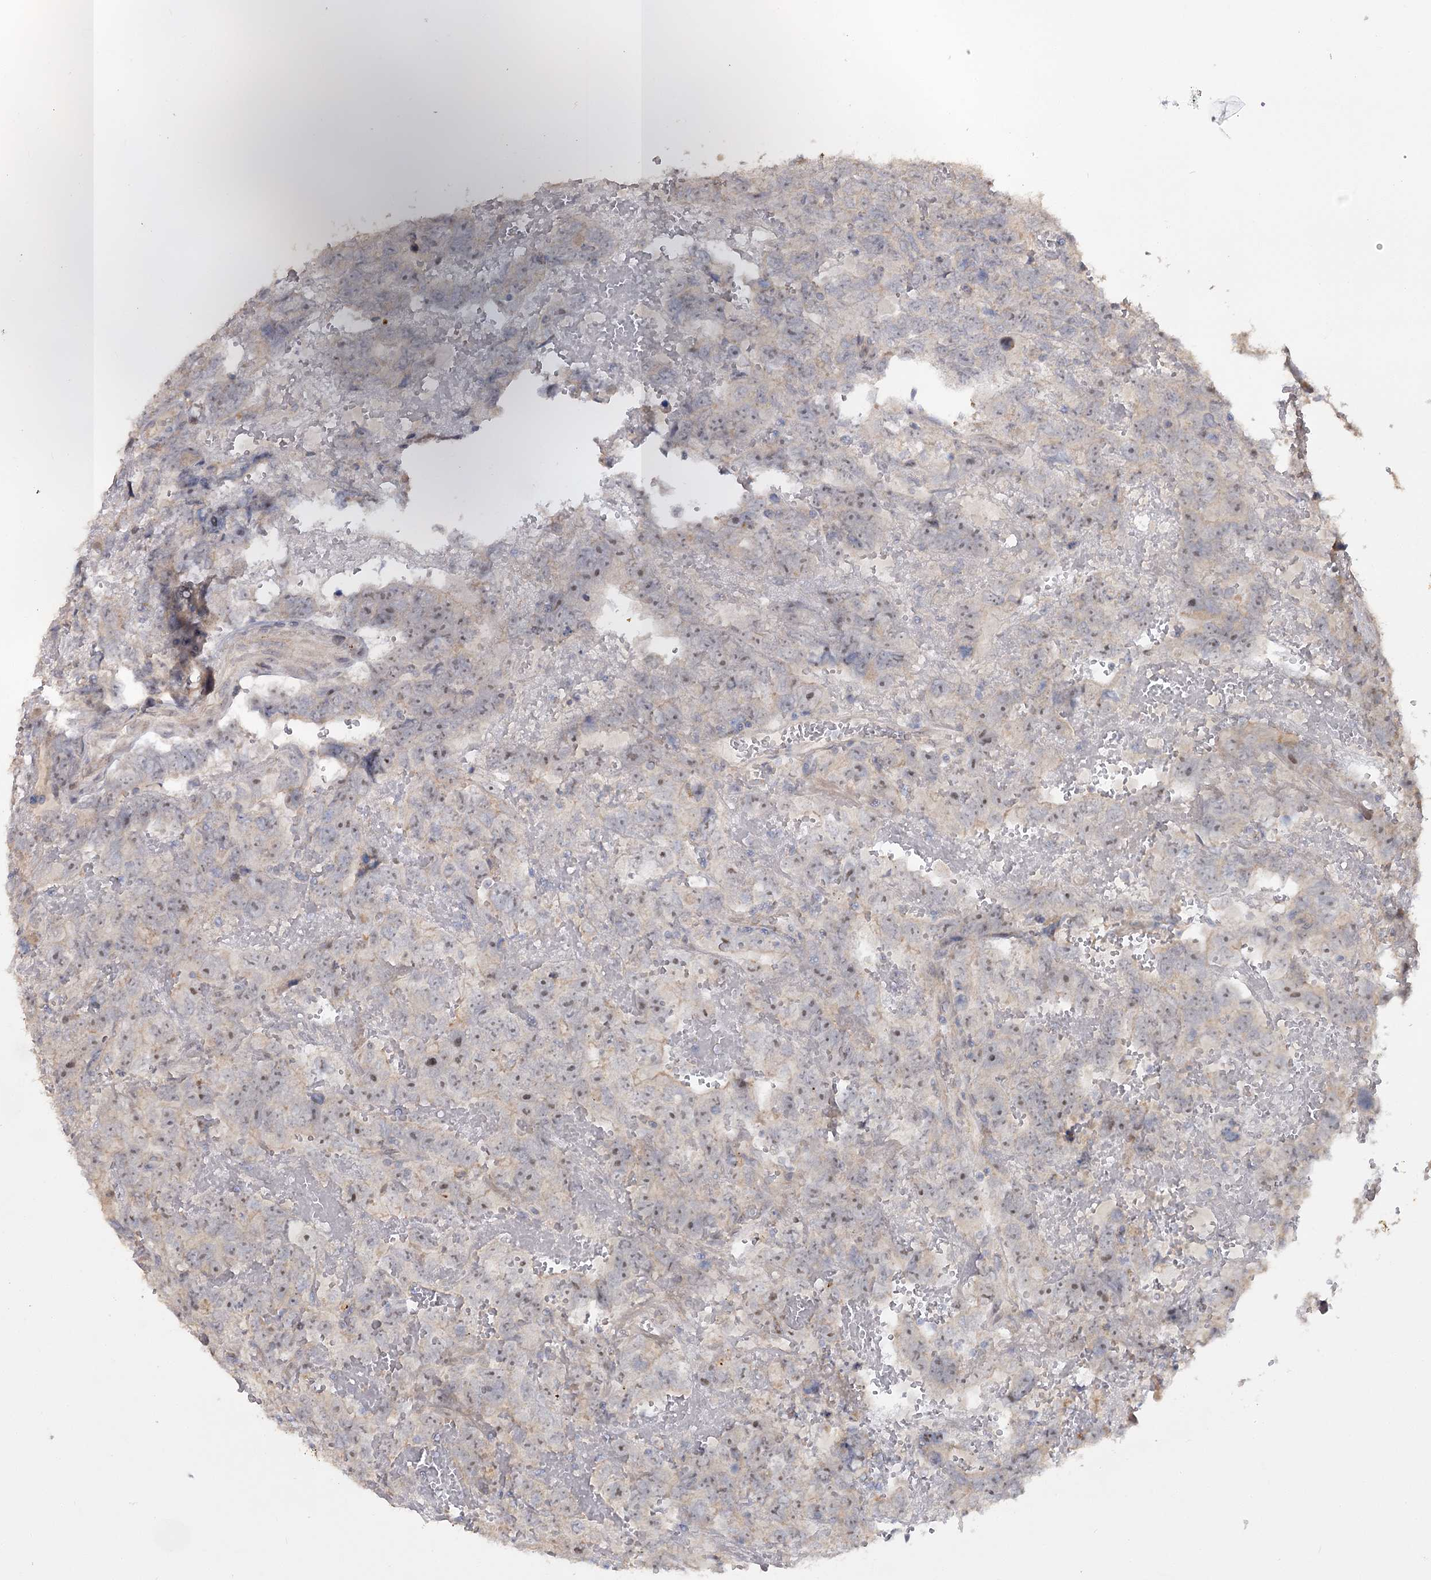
{"staining": {"intensity": "weak", "quantity": "25%-75%", "location": "nuclear"}, "tissue": "testis cancer", "cell_type": "Tumor cells", "image_type": "cancer", "snomed": [{"axis": "morphology", "description": "Carcinoma, Embryonal, NOS"}, {"axis": "topography", "description": "Testis"}], "caption": "There is low levels of weak nuclear positivity in tumor cells of testis cancer, as demonstrated by immunohistochemical staining (brown color).", "gene": "ANGPTL5", "patient": {"sex": "male", "age": 45}}